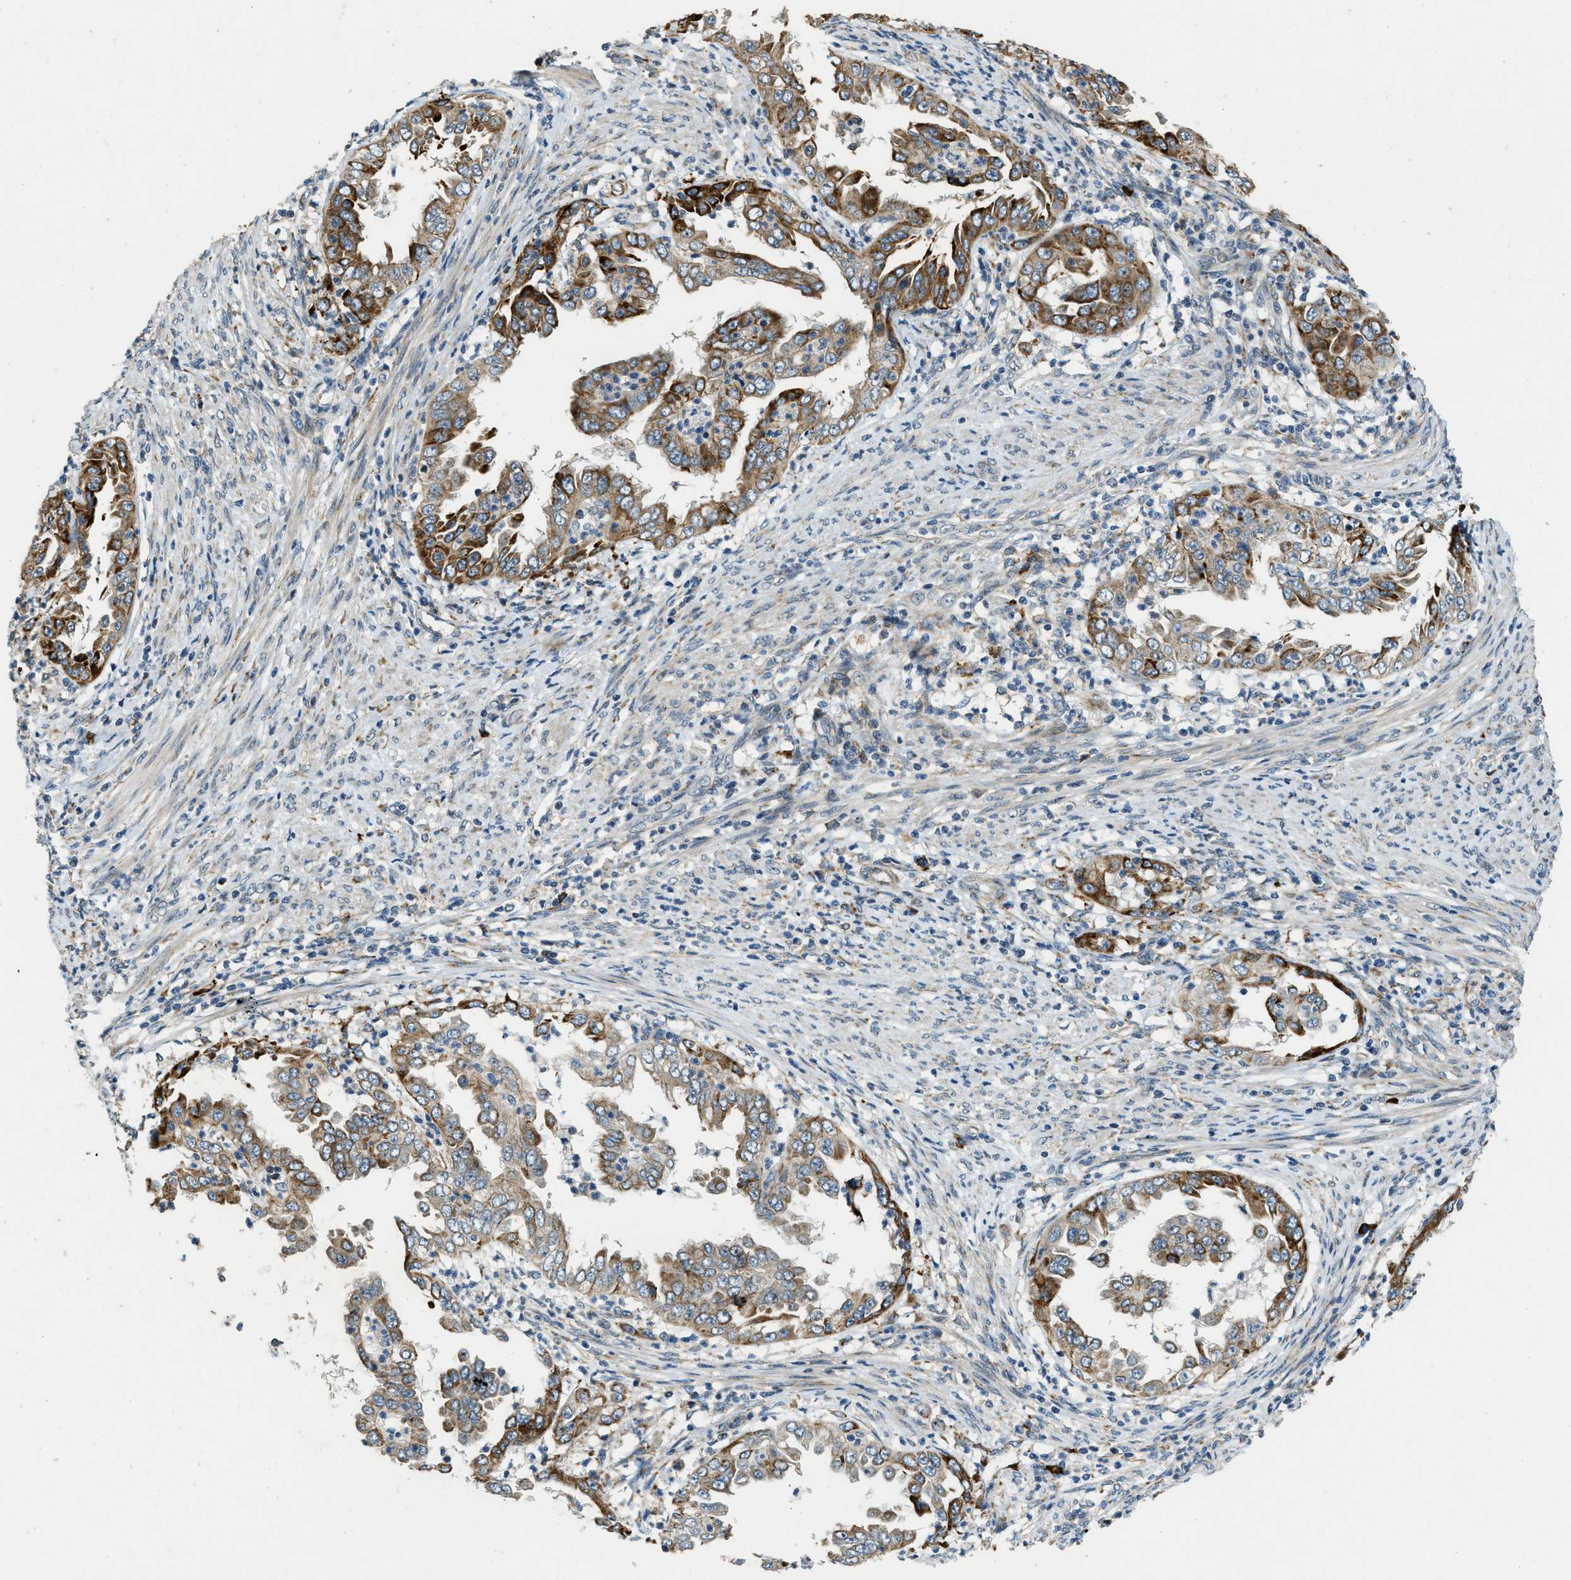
{"staining": {"intensity": "strong", "quantity": "25%-75%", "location": "cytoplasmic/membranous"}, "tissue": "endometrial cancer", "cell_type": "Tumor cells", "image_type": "cancer", "snomed": [{"axis": "morphology", "description": "Adenocarcinoma, NOS"}, {"axis": "topography", "description": "Endometrium"}], "caption": "Endometrial cancer was stained to show a protein in brown. There is high levels of strong cytoplasmic/membranous staining in about 25%-75% of tumor cells. The staining was performed using DAB (3,3'-diaminobenzidine) to visualize the protein expression in brown, while the nuclei were stained in blue with hematoxylin (Magnification: 20x).", "gene": "HERC2", "patient": {"sex": "female", "age": 85}}